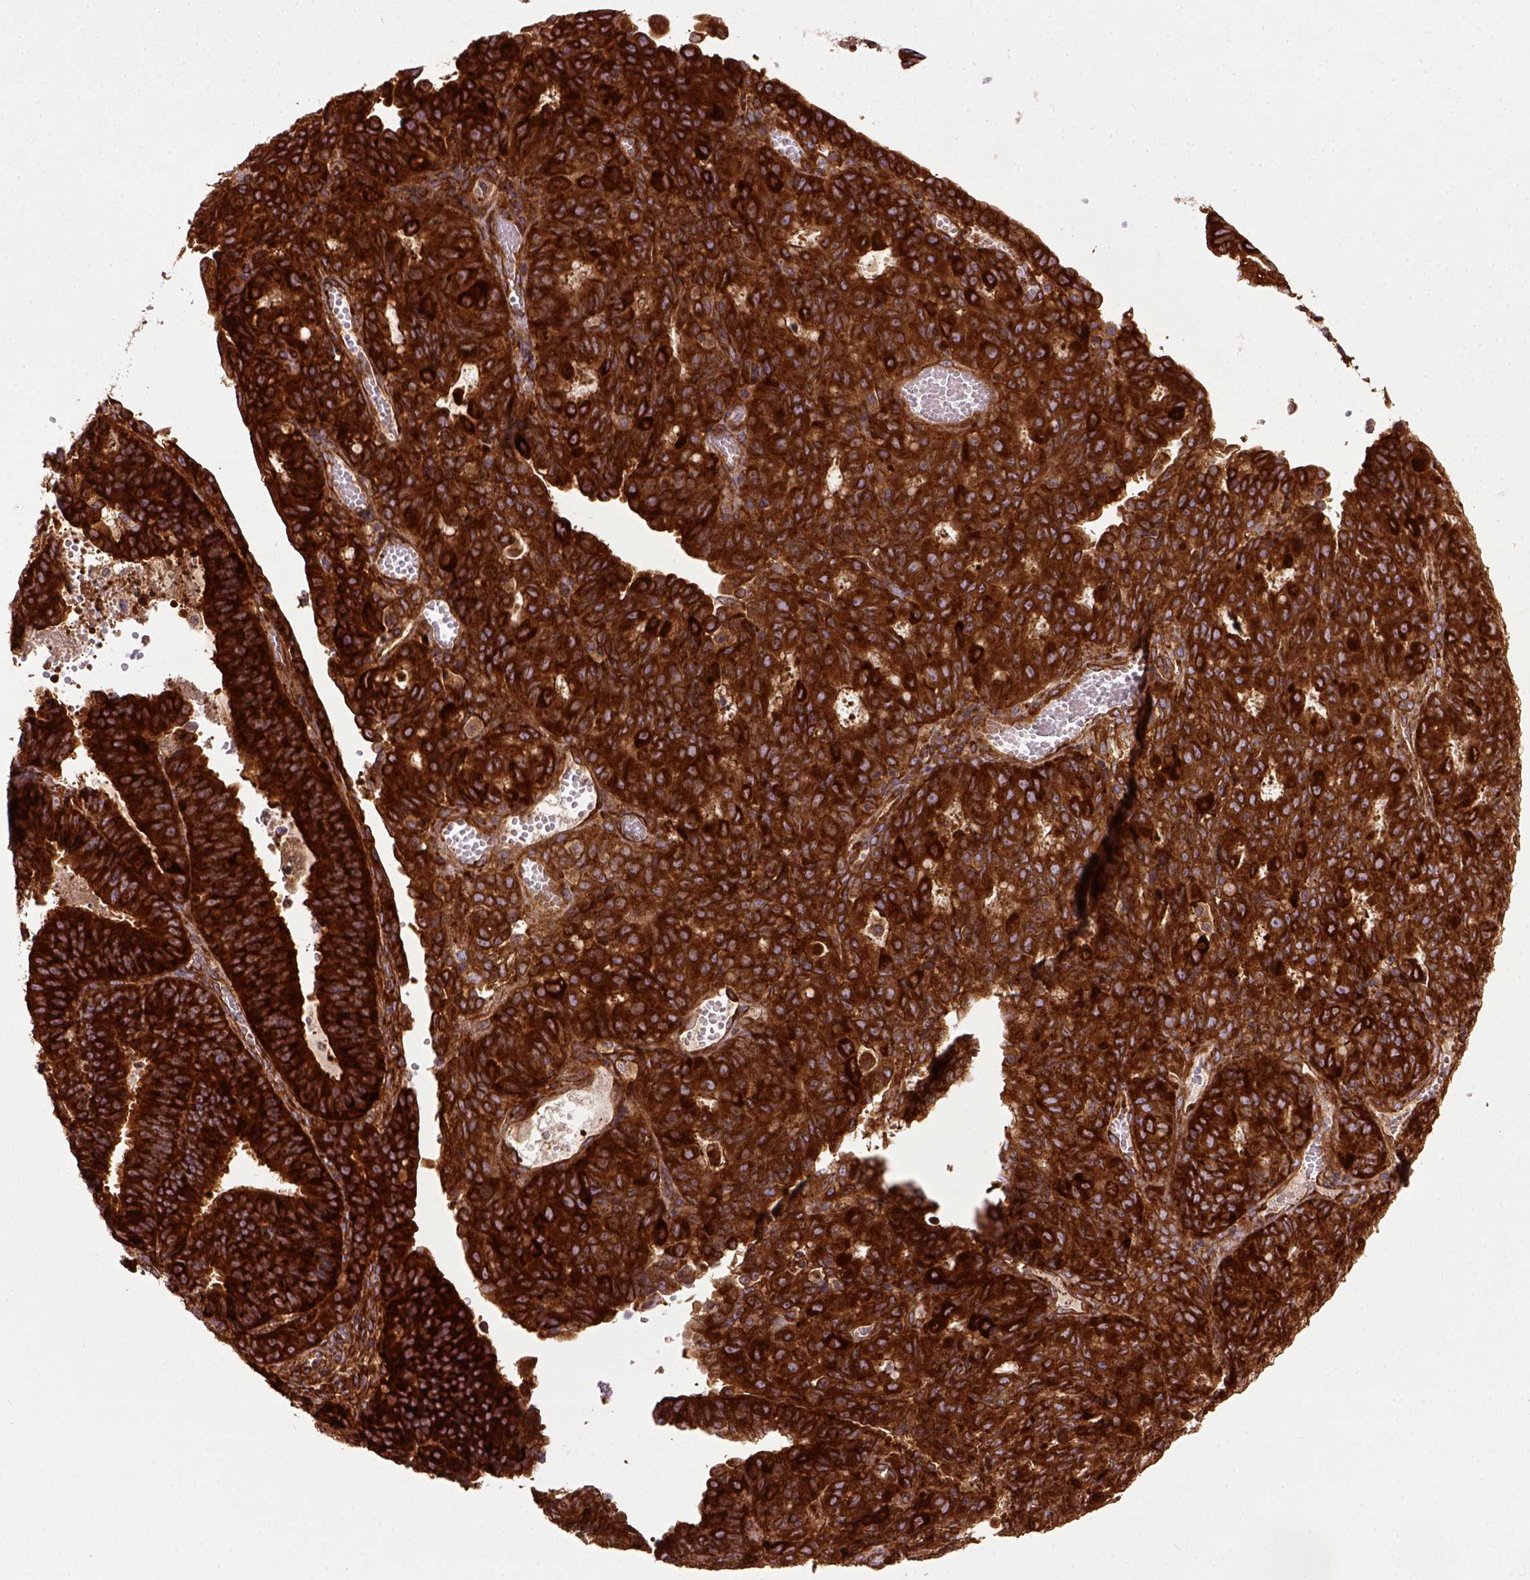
{"staining": {"intensity": "strong", "quantity": ">75%", "location": "cytoplasmic/membranous"}, "tissue": "ovarian cancer", "cell_type": "Tumor cells", "image_type": "cancer", "snomed": [{"axis": "morphology", "description": "Carcinoma, endometroid"}, {"axis": "topography", "description": "Ovary"}], "caption": "Immunohistochemical staining of ovarian cancer exhibits high levels of strong cytoplasmic/membranous staining in approximately >75% of tumor cells.", "gene": "CAPRIN1", "patient": {"sex": "female", "age": 42}}